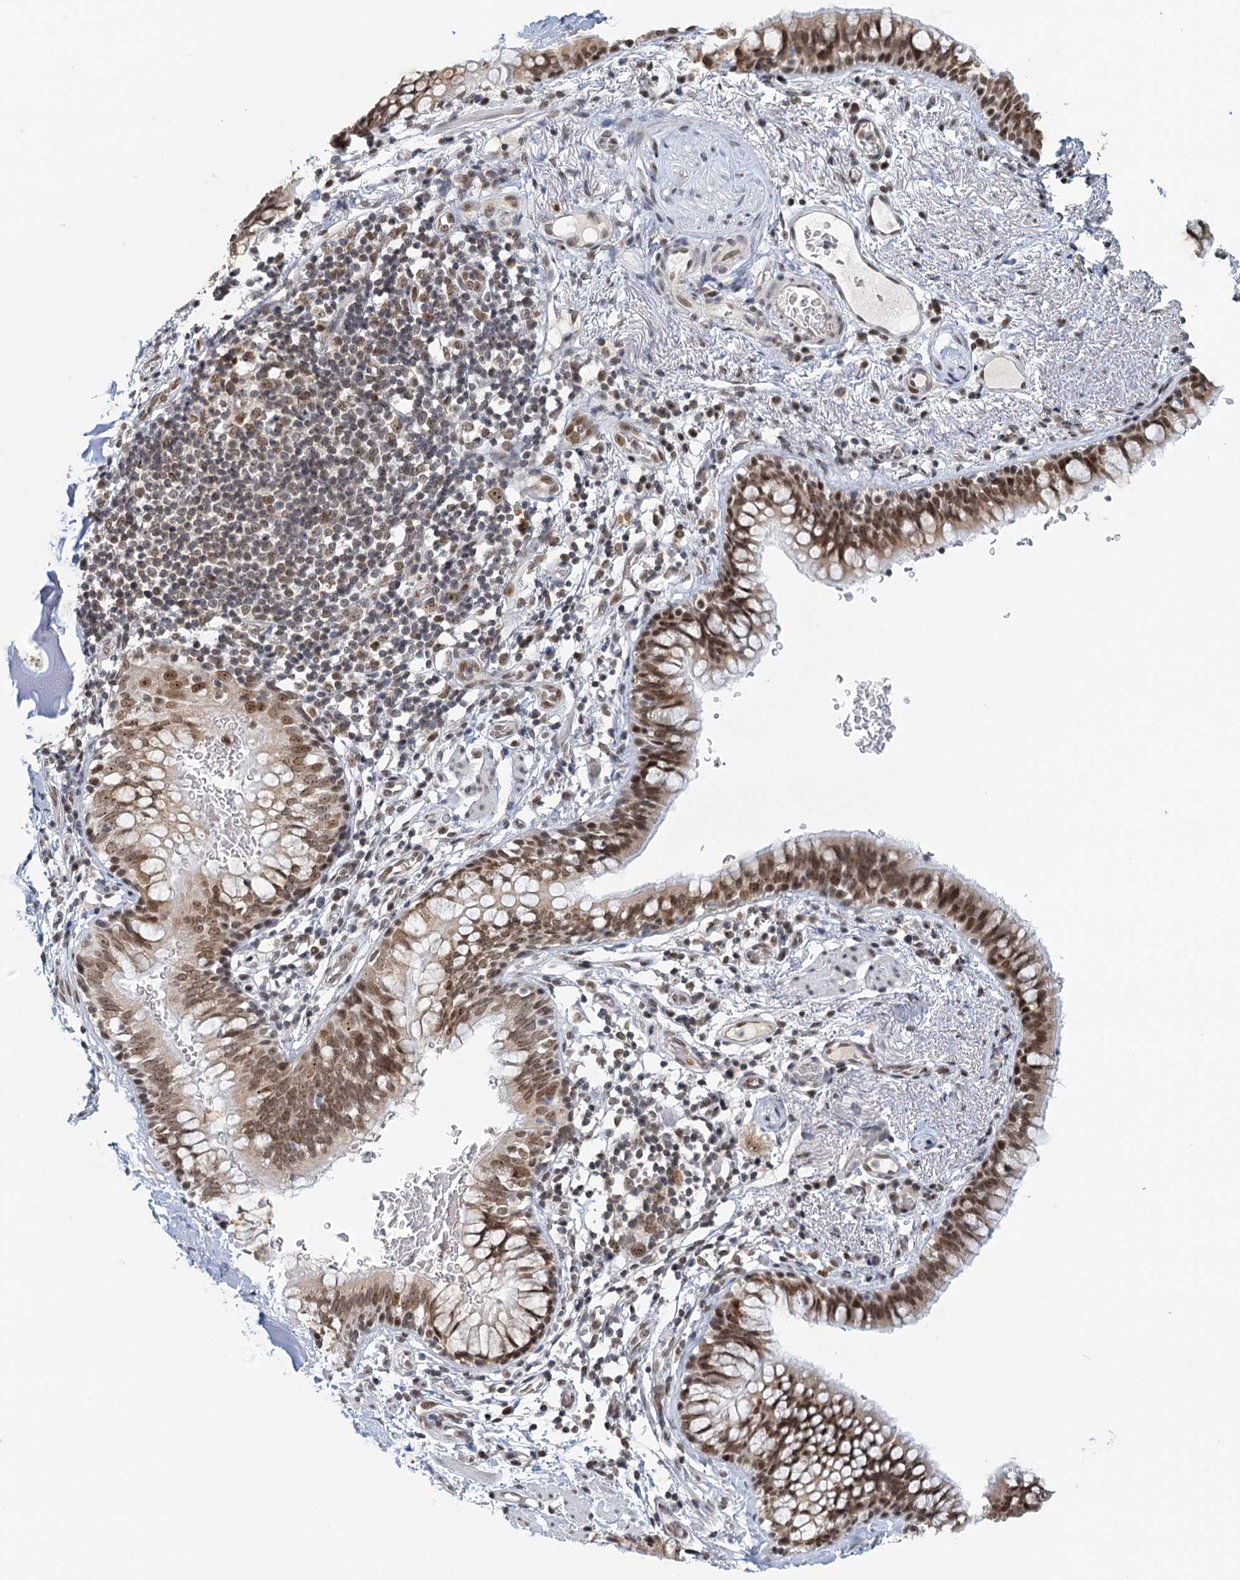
{"staining": {"intensity": "moderate", "quantity": ">75%", "location": "cytoplasmic/membranous,nuclear"}, "tissue": "bronchus", "cell_type": "Respiratory epithelial cells", "image_type": "normal", "snomed": [{"axis": "morphology", "description": "Normal tissue, NOS"}, {"axis": "topography", "description": "Cartilage tissue"}, {"axis": "topography", "description": "Bronchus"}], "caption": "This histopathology image reveals immunohistochemistry staining of benign human bronchus, with medium moderate cytoplasmic/membranous,nuclear staining in about >75% of respiratory epithelial cells.", "gene": "TREX1", "patient": {"sex": "female", "age": 36}}